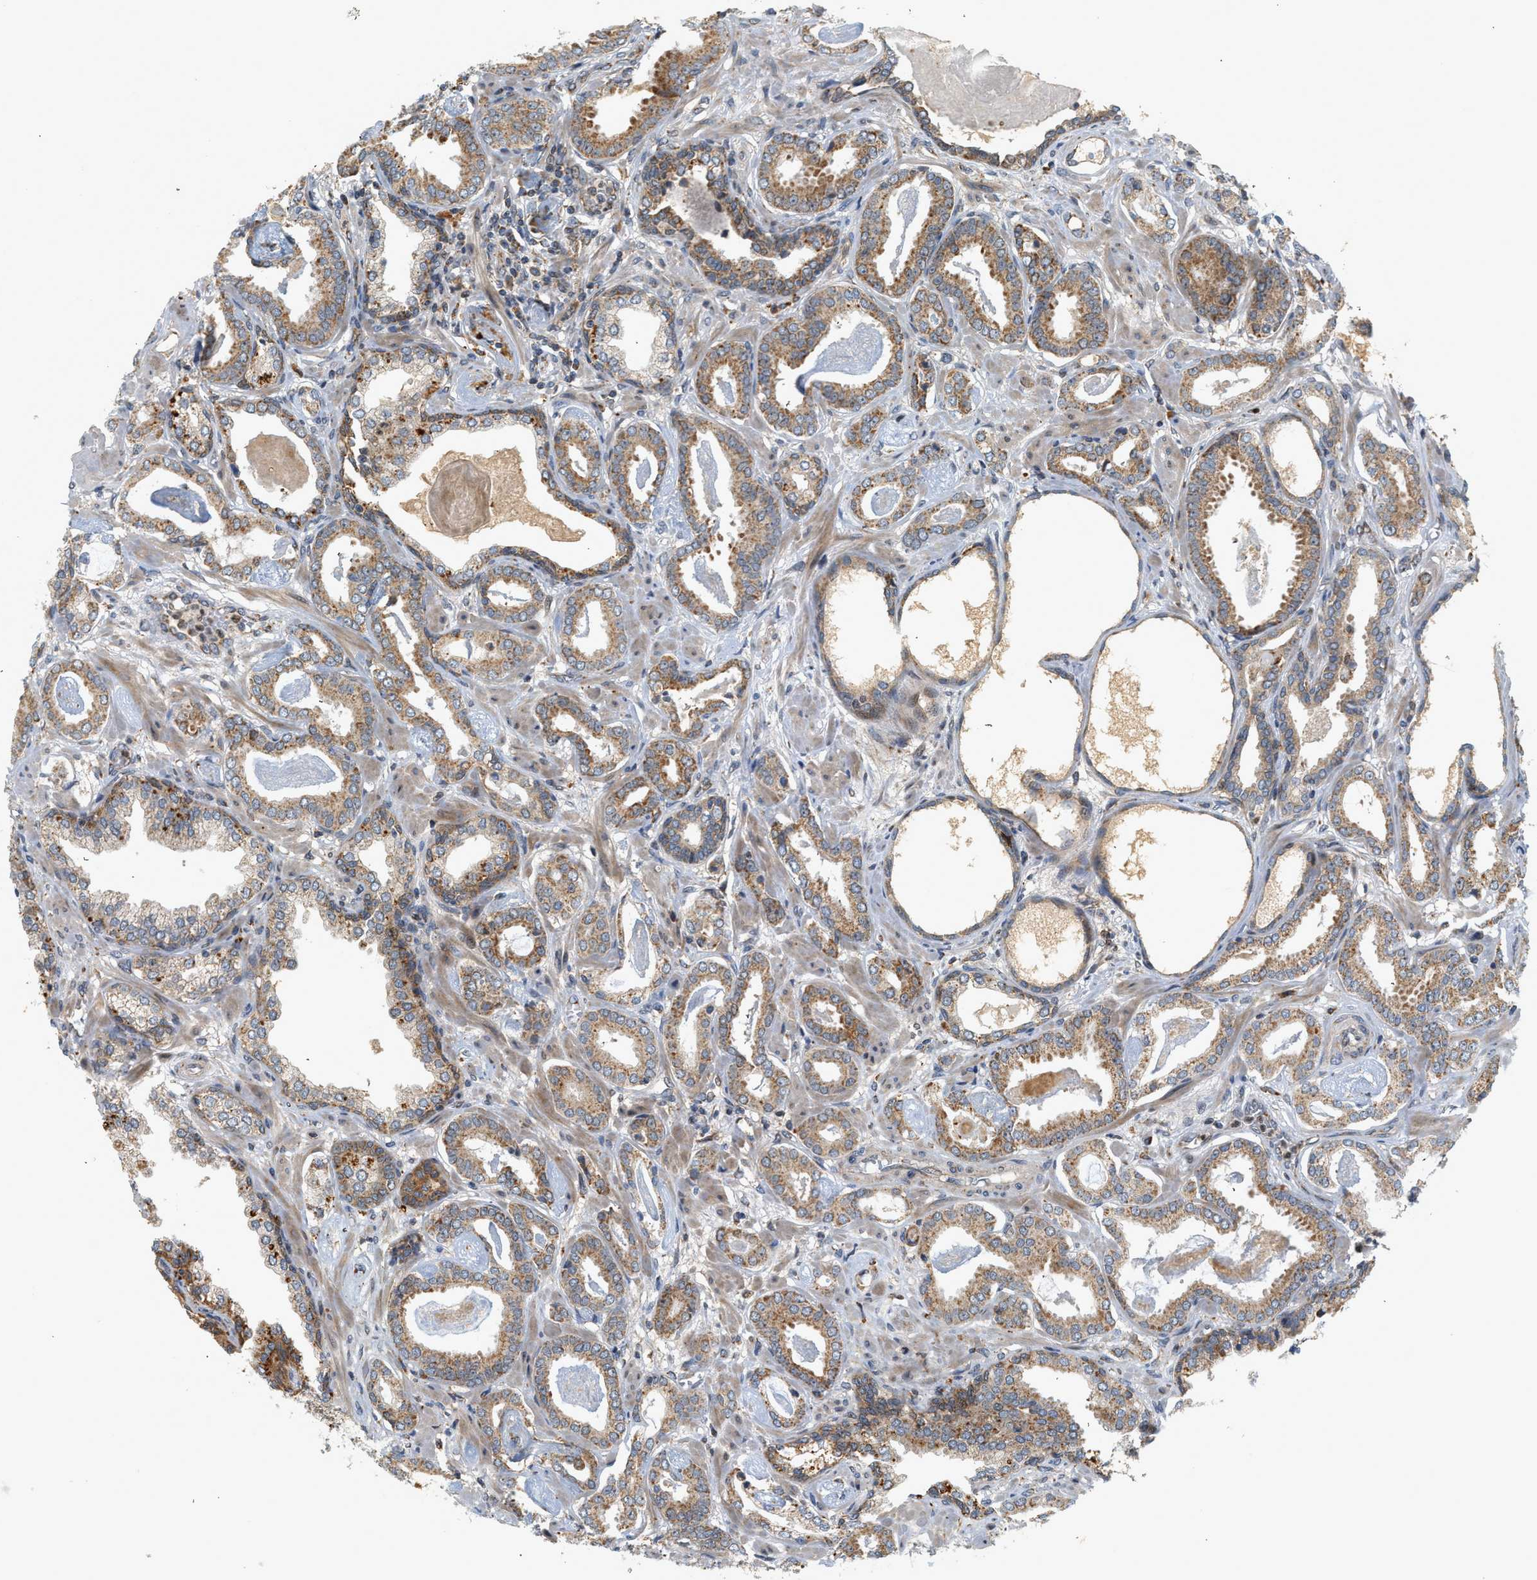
{"staining": {"intensity": "moderate", "quantity": ">75%", "location": "cytoplasmic/membranous"}, "tissue": "prostate cancer", "cell_type": "Tumor cells", "image_type": "cancer", "snomed": [{"axis": "morphology", "description": "Adenocarcinoma, Low grade"}, {"axis": "topography", "description": "Prostate"}], "caption": "Tumor cells demonstrate moderate cytoplasmic/membranous expression in about >75% of cells in prostate adenocarcinoma (low-grade). The staining was performed using DAB, with brown indicating positive protein expression. Nuclei are stained blue with hematoxylin.", "gene": "MCU", "patient": {"sex": "male", "age": 53}}